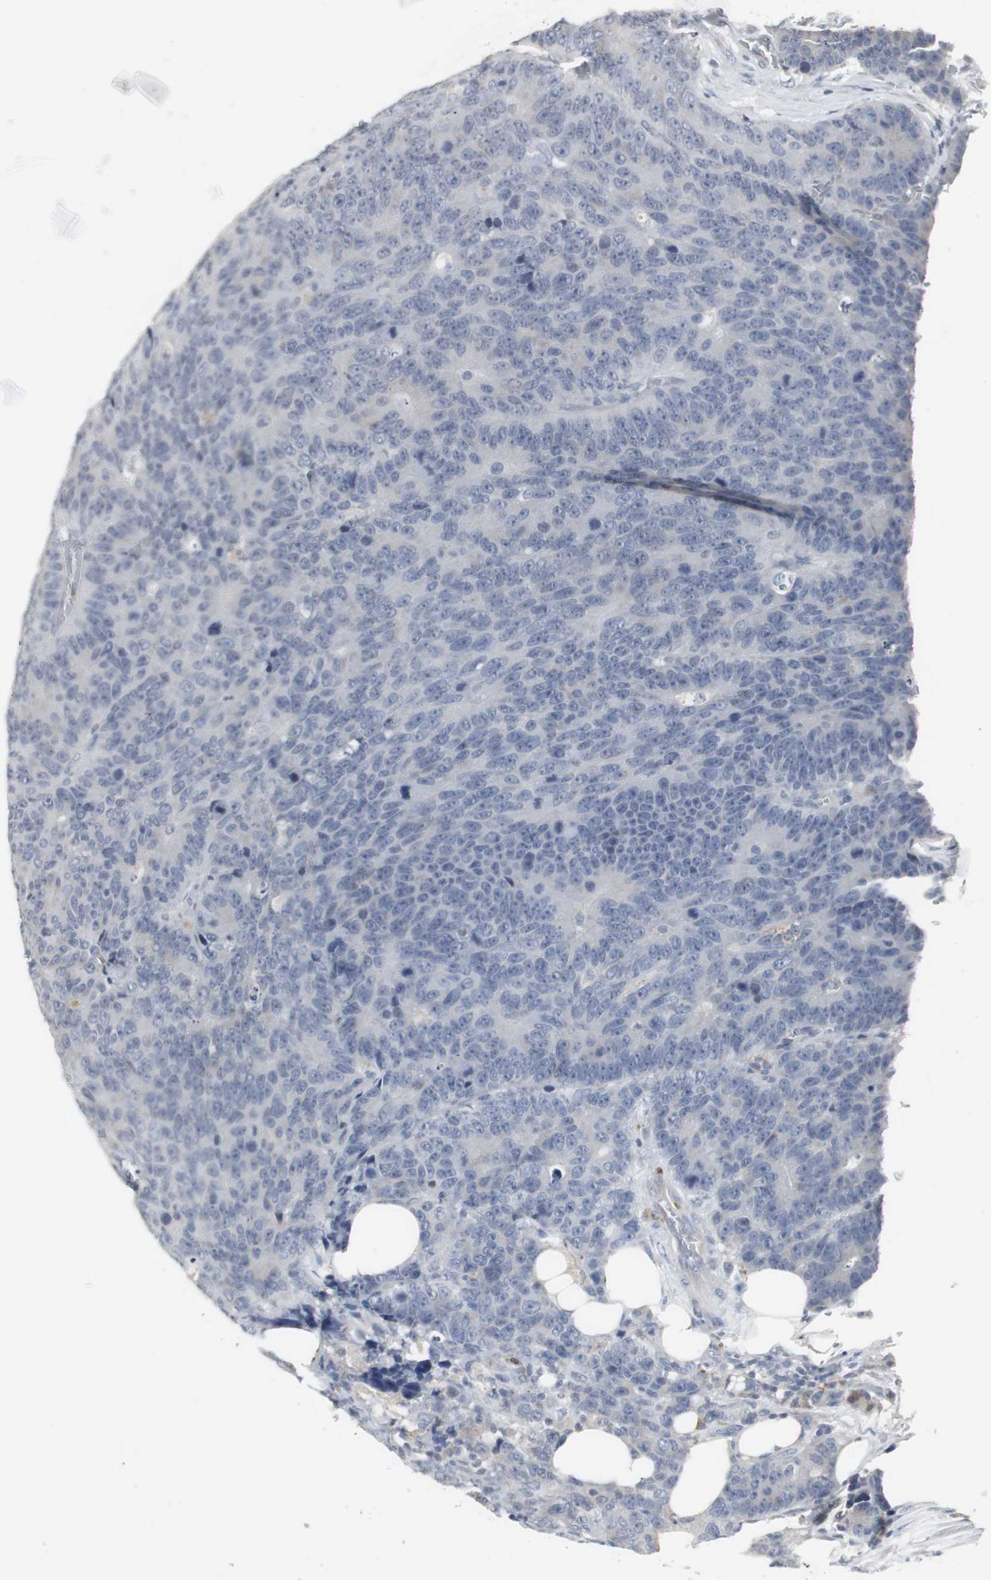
{"staining": {"intensity": "negative", "quantity": "none", "location": "none"}, "tissue": "colorectal cancer", "cell_type": "Tumor cells", "image_type": "cancer", "snomed": [{"axis": "morphology", "description": "Adenocarcinoma, NOS"}, {"axis": "topography", "description": "Colon"}], "caption": "Tumor cells show no significant positivity in colorectal cancer. (DAB IHC visualized using brightfield microscopy, high magnification).", "gene": "PI15", "patient": {"sex": "female", "age": 86}}